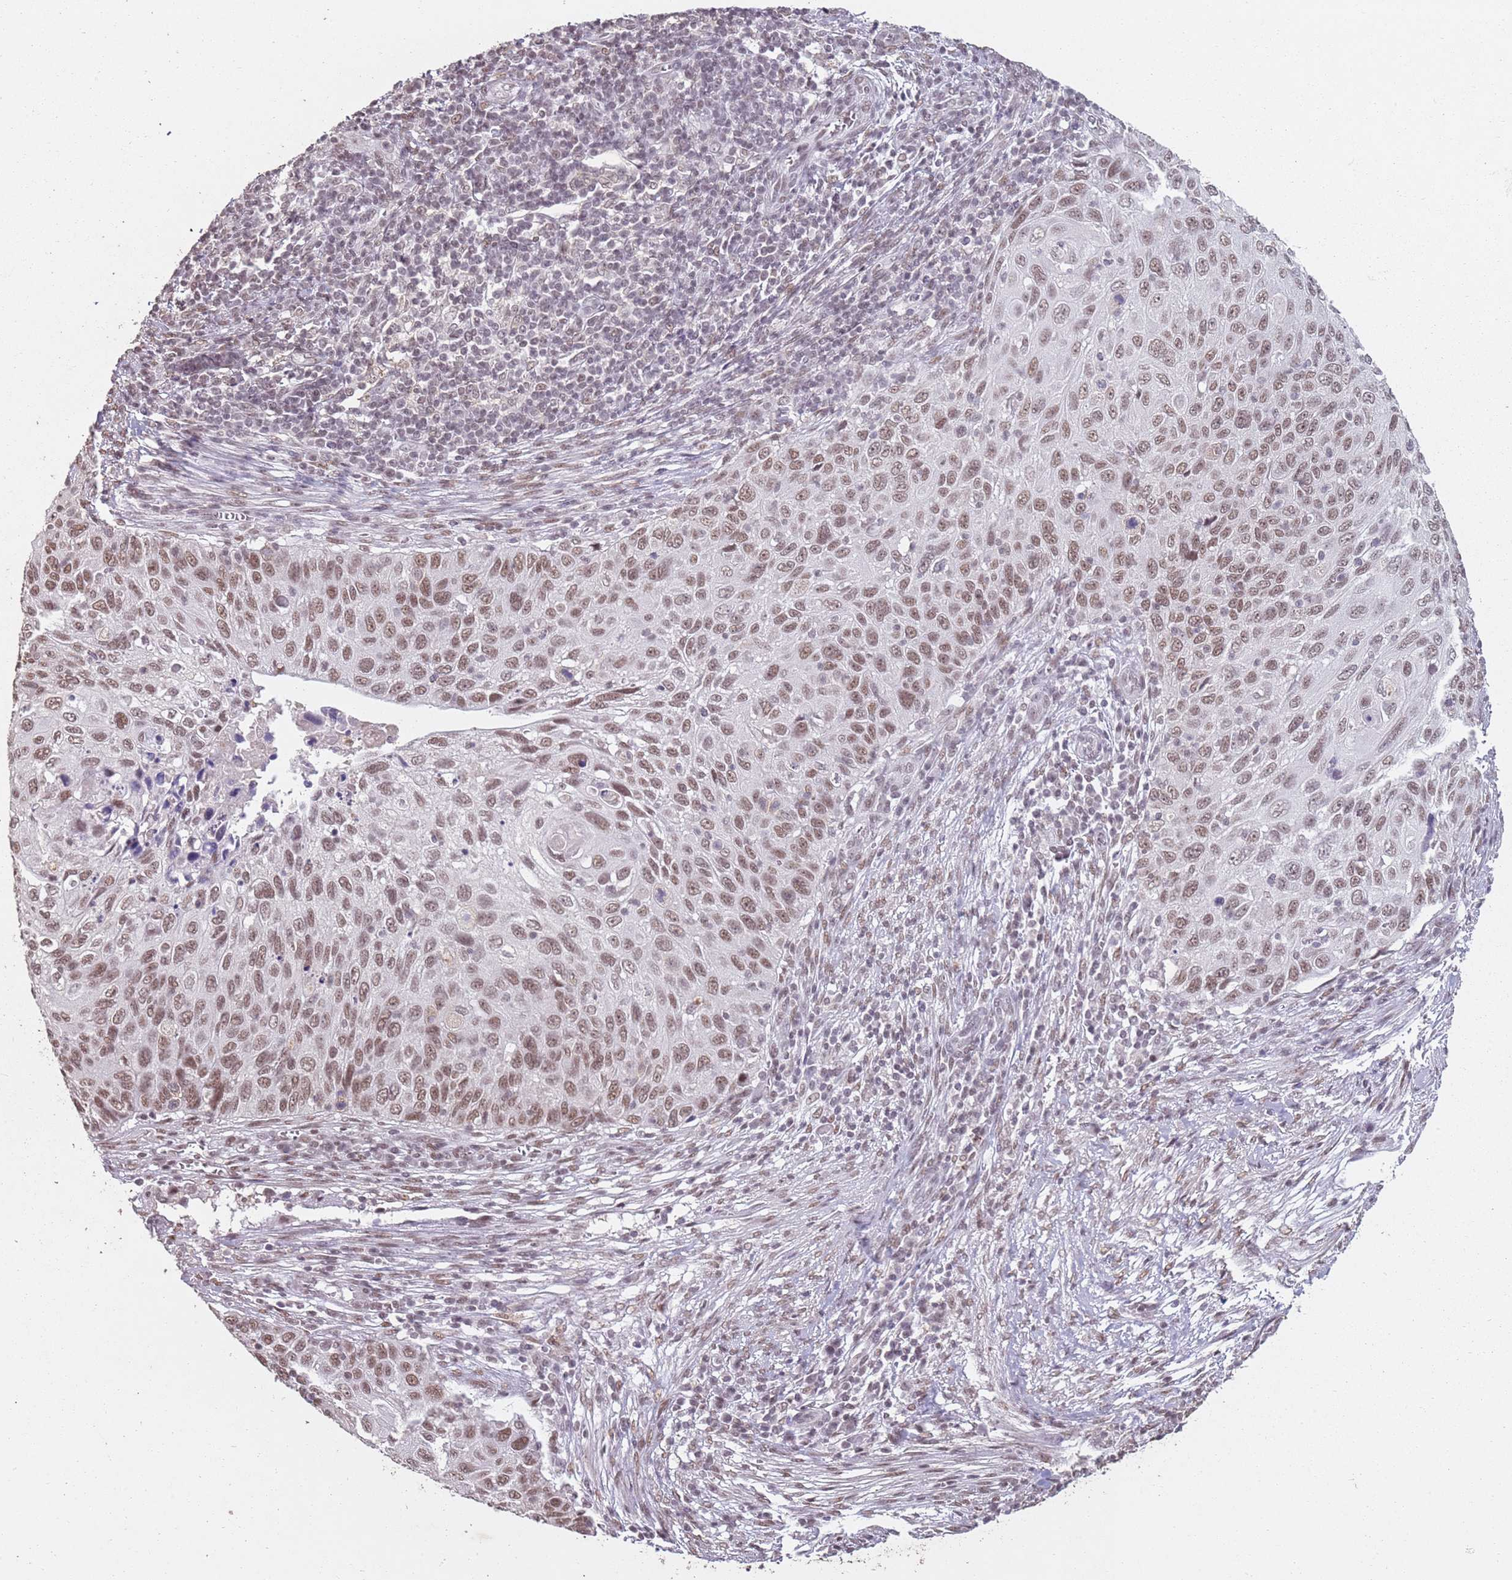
{"staining": {"intensity": "moderate", "quantity": ">75%", "location": "nuclear"}, "tissue": "cervical cancer", "cell_type": "Tumor cells", "image_type": "cancer", "snomed": [{"axis": "morphology", "description": "Squamous cell carcinoma, NOS"}, {"axis": "topography", "description": "Cervix"}], "caption": "DAB (3,3'-diaminobenzidine) immunohistochemical staining of cervical cancer demonstrates moderate nuclear protein positivity in about >75% of tumor cells.", "gene": "ARL14EP", "patient": {"sex": "female", "age": 70}}